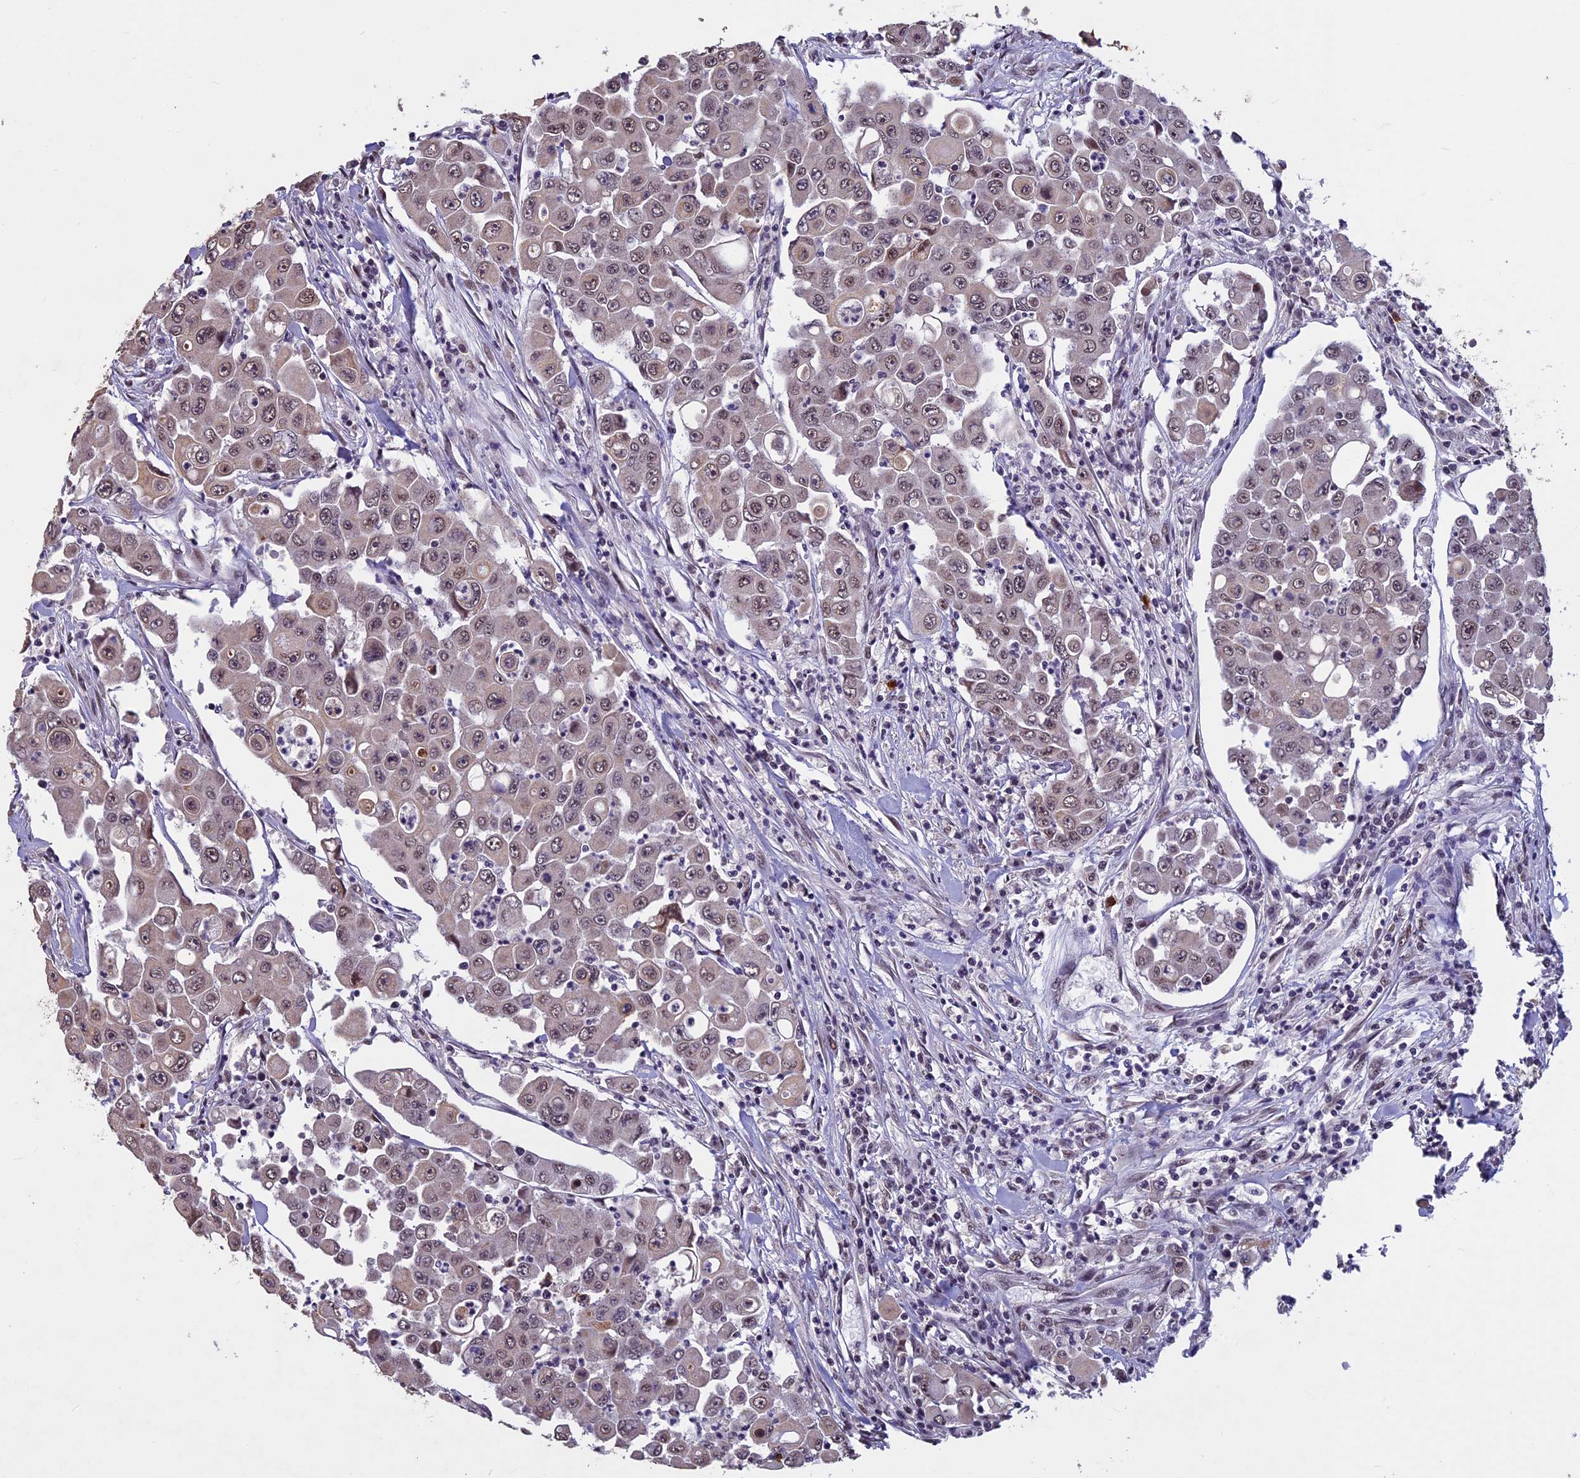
{"staining": {"intensity": "moderate", "quantity": ">75%", "location": "nuclear"}, "tissue": "colorectal cancer", "cell_type": "Tumor cells", "image_type": "cancer", "snomed": [{"axis": "morphology", "description": "Adenocarcinoma, NOS"}, {"axis": "topography", "description": "Colon"}], "caption": "A high-resolution image shows immunohistochemistry (IHC) staining of adenocarcinoma (colorectal), which demonstrates moderate nuclear positivity in about >75% of tumor cells.", "gene": "RNF40", "patient": {"sex": "male", "age": 51}}